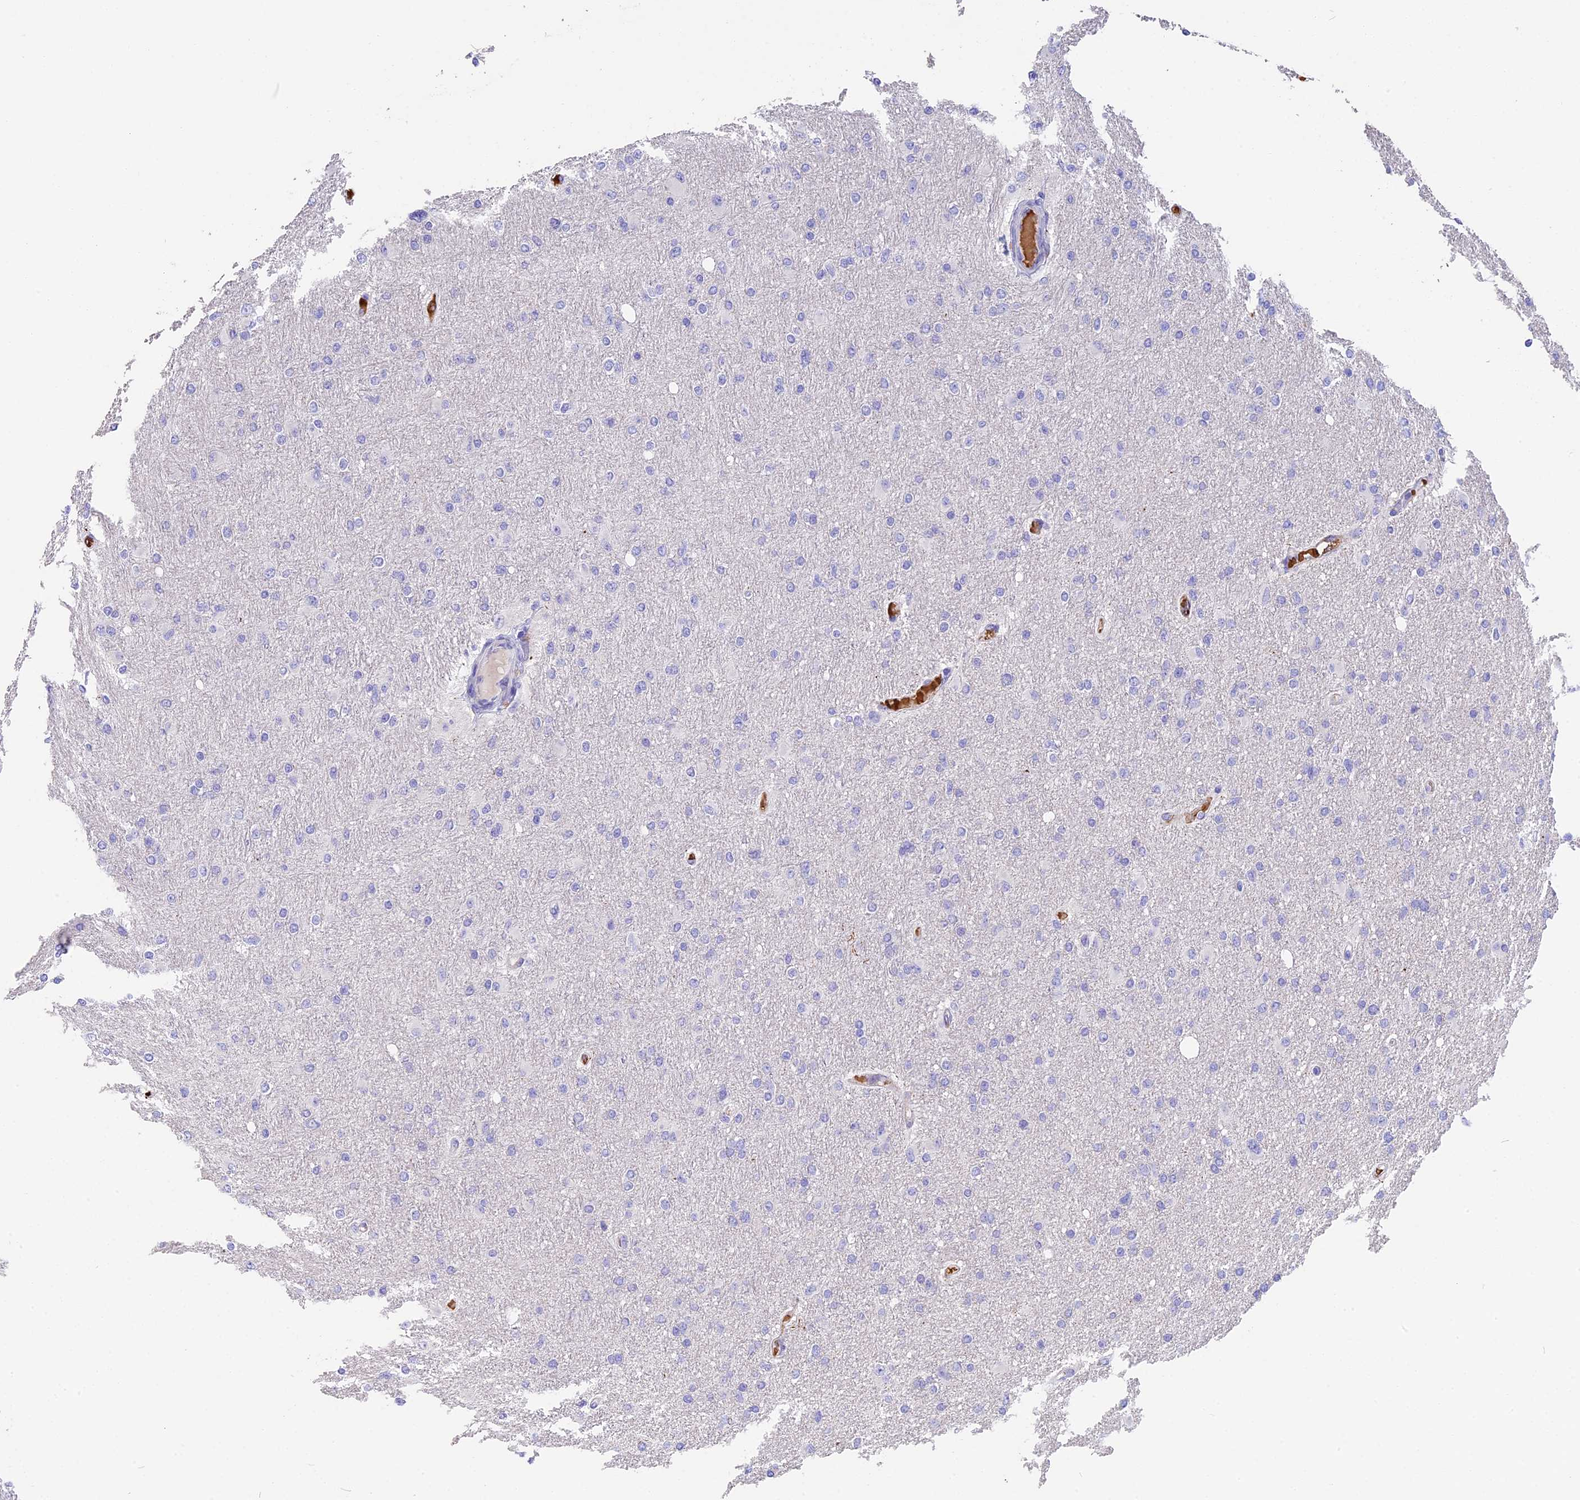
{"staining": {"intensity": "negative", "quantity": "none", "location": "none"}, "tissue": "glioma", "cell_type": "Tumor cells", "image_type": "cancer", "snomed": [{"axis": "morphology", "description": "Glioma, malignant, High grade"}, {"axis": "topography", "description": "Cerebral cortex"}], "caption": "This is an immunohistochemistry (IHC) micrograph of human glioma. There is no expression in tumor cells.", "gene": "TNNC2", "patient": {"sex": "female", "age": 36}}